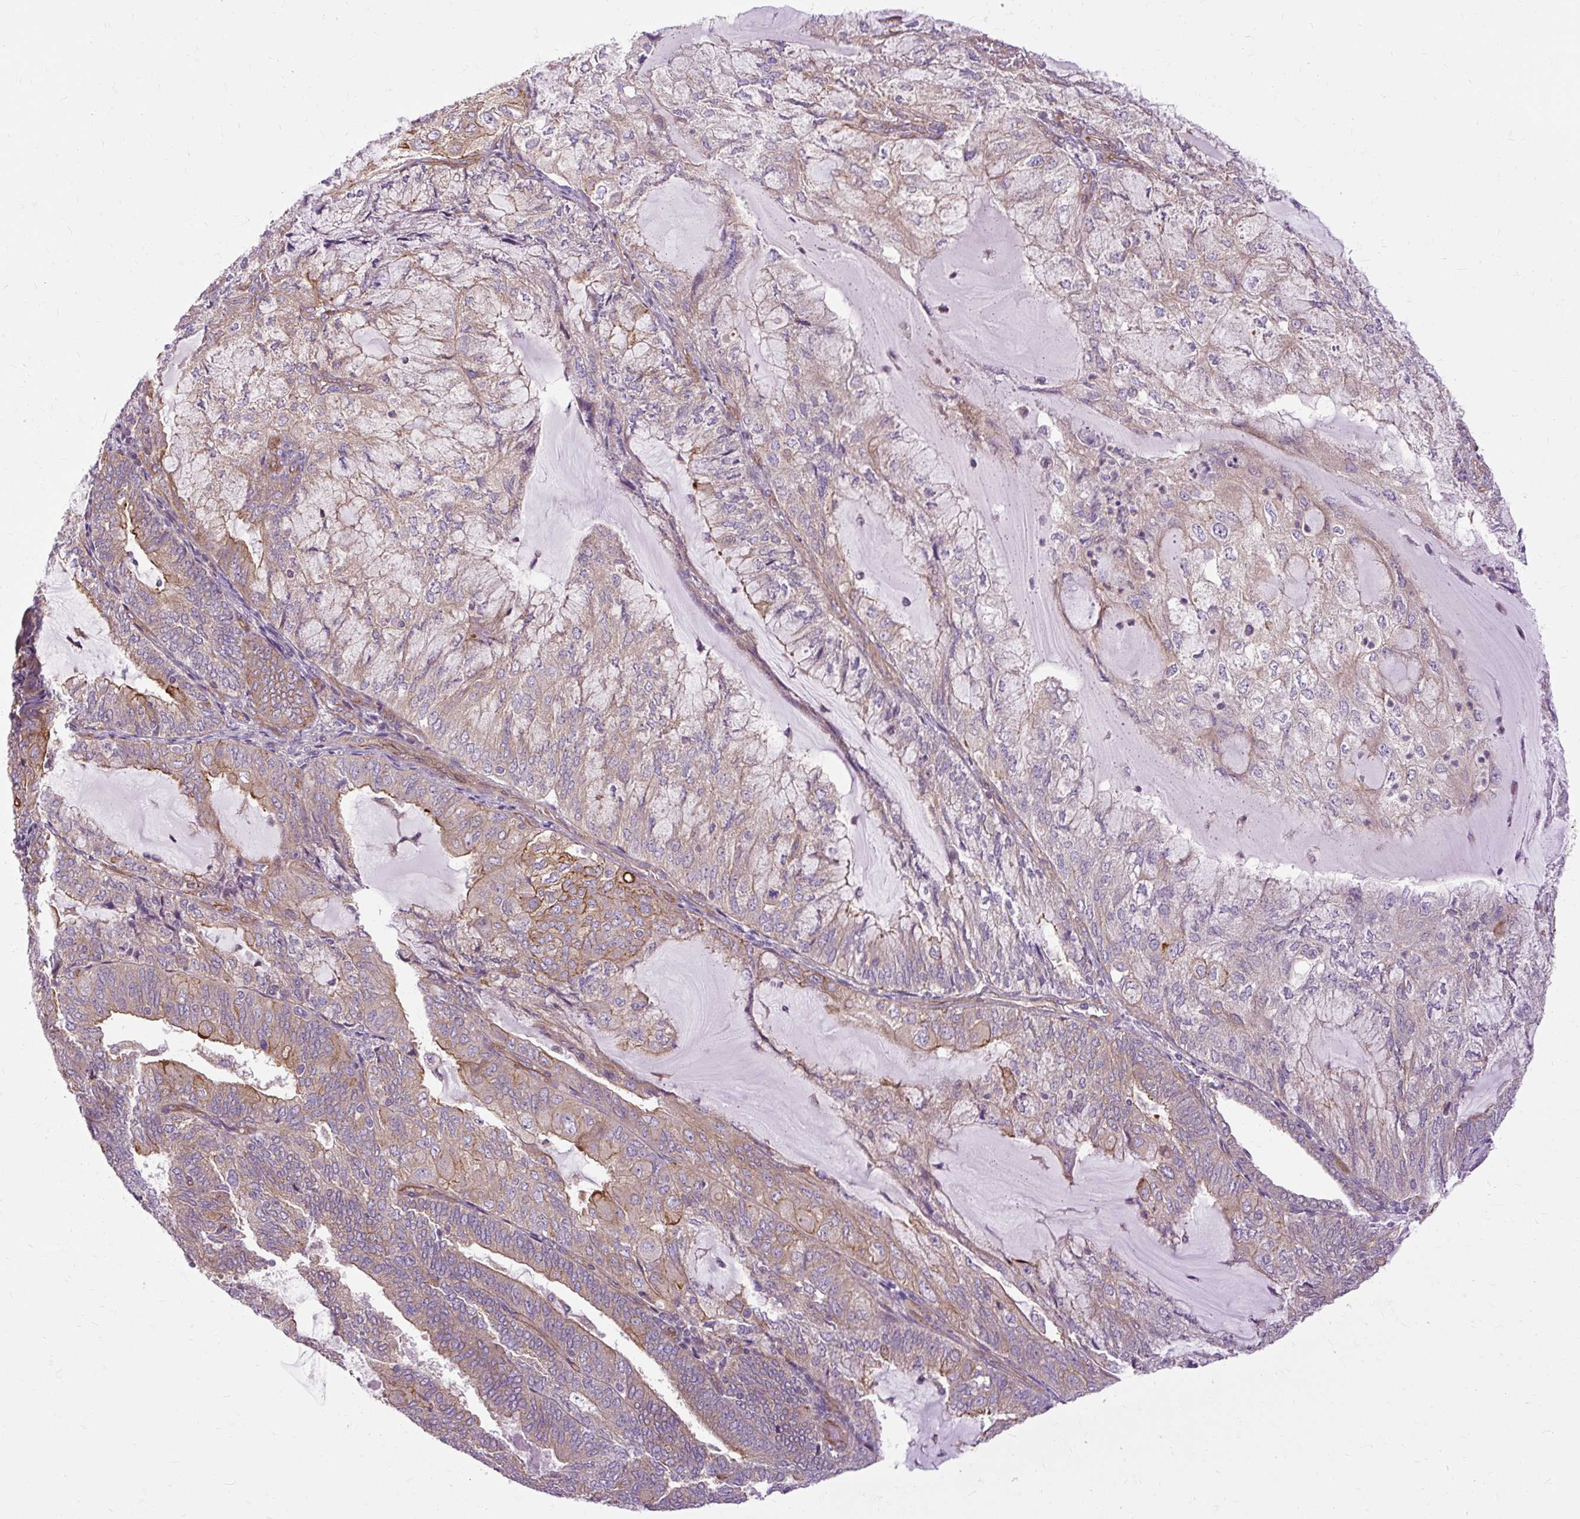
{"staining": {"intensity": "moderate", "quantity": "<25%", "location": "cytoplasmic/membranous"}, "tissue": "endometrial cancer", "cell_type": "Tumor cells", "image_type": "cancer", "snomed": [{"axis": "morphology", "description": "Adenocarcinoma, NOS"}, {"axis": "topography", "description": "Endometrium"}], "caption": "This is an image of immunohistochemistry (IHC) staining of endometrial cancer, which shows moderate staining in the cytoplasmic/membranous of tumor cells.", "gene": "CCDC93", "patient": {"sex": "female", "age": 81}}